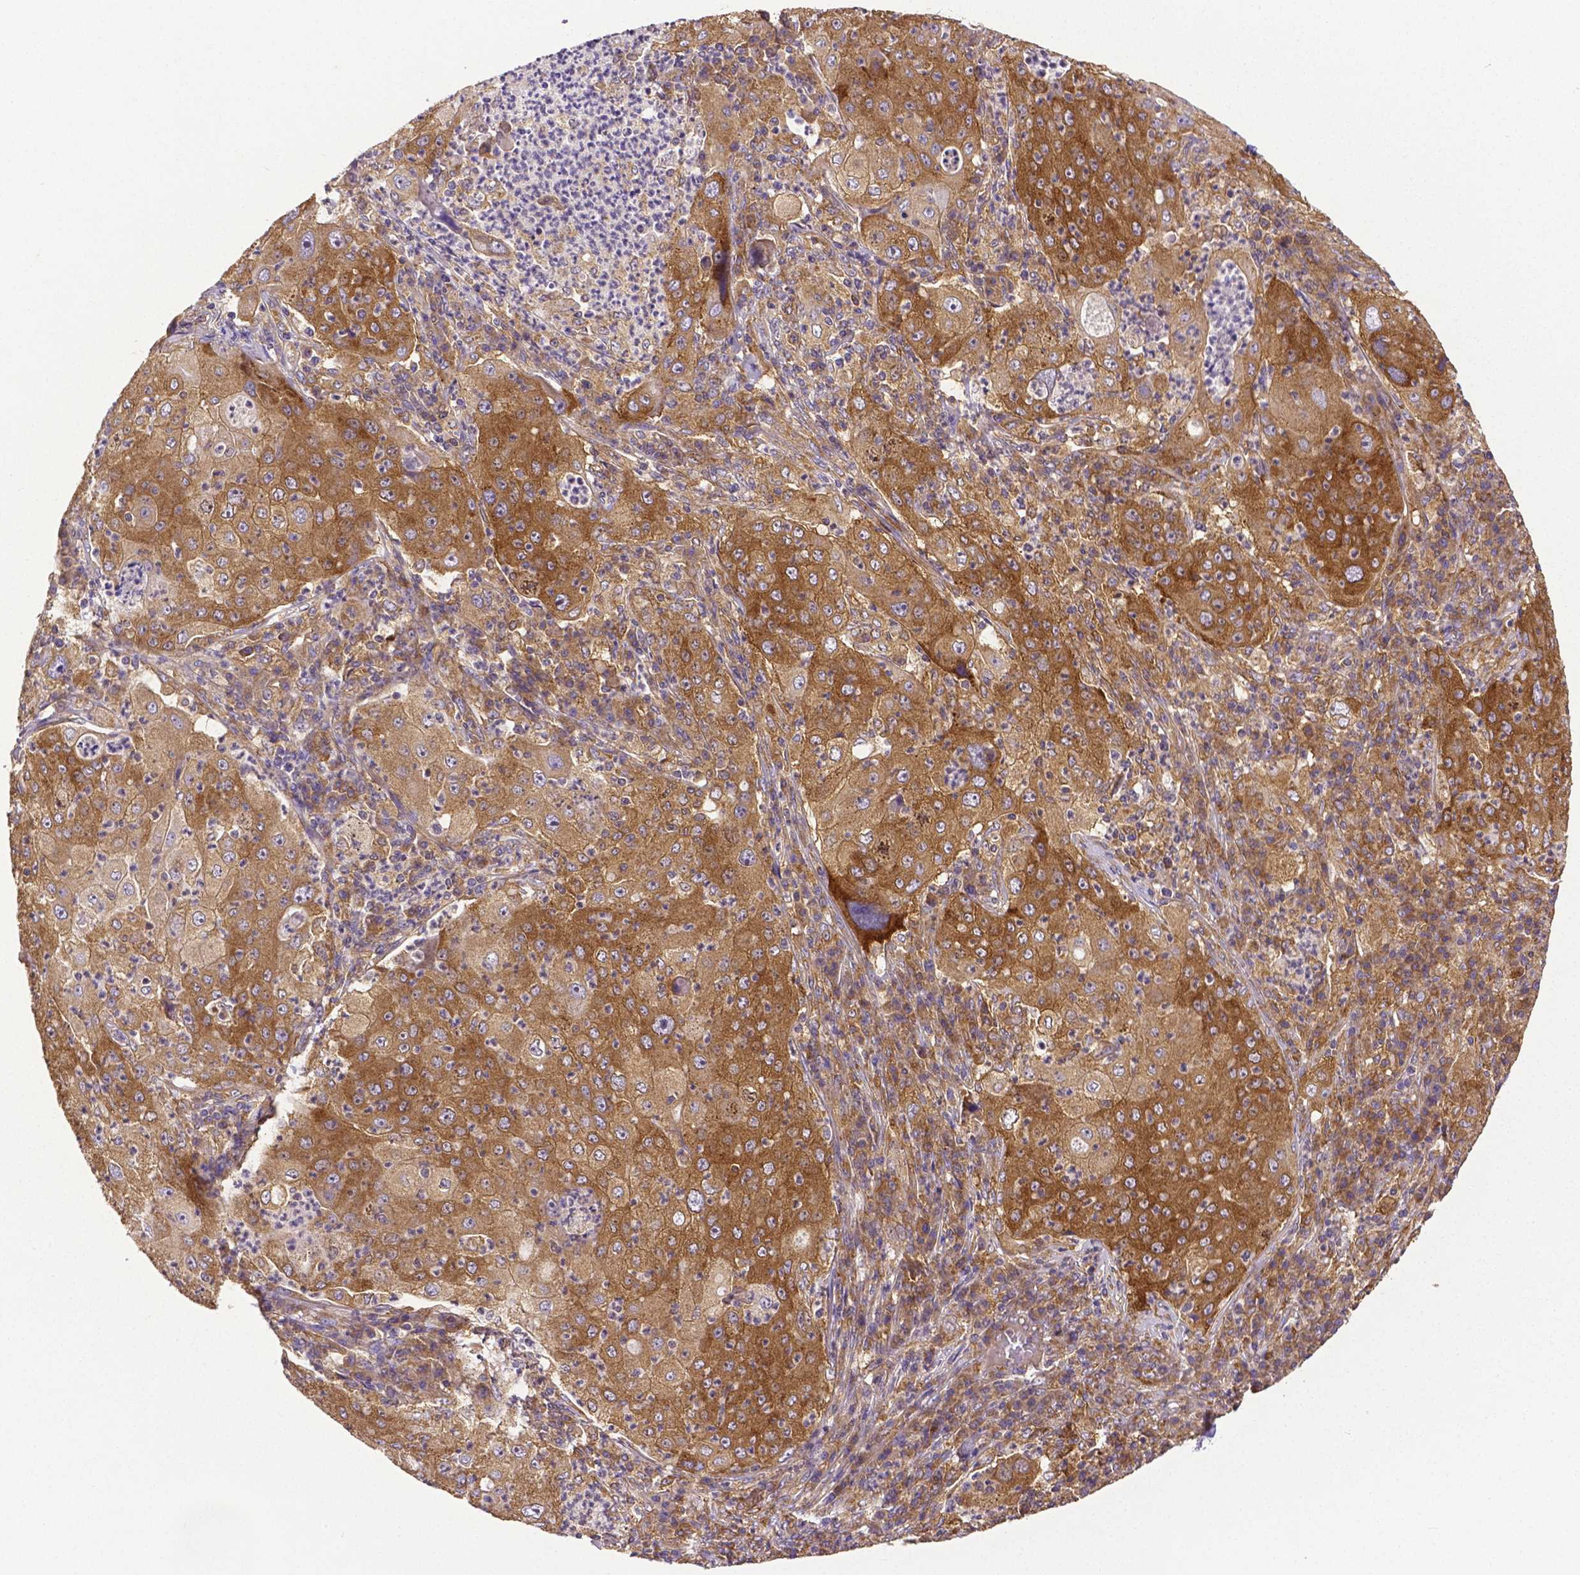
{"staining": {"intensity": "strong", "quantity": ">75%", "location": "cytoplasmic/membranous"}, "tissue": "lung cancer", "cell_type": "Tumor cells", "image_type": "cancer", "snomed": [{"axis": "morphology", "description": "Squamous cell carcinoma, NOS"}, {"axis": "topography", "description": "Lung"}], "caption": "Human lung squamous cell carcinoma stained for a protein (brown) reveals strong cytoplasmic/membranous positive positivity in approximately >75% of tumor cells.", "gene": "DICER1", "patient": {"sex": "female", "age": 59}}